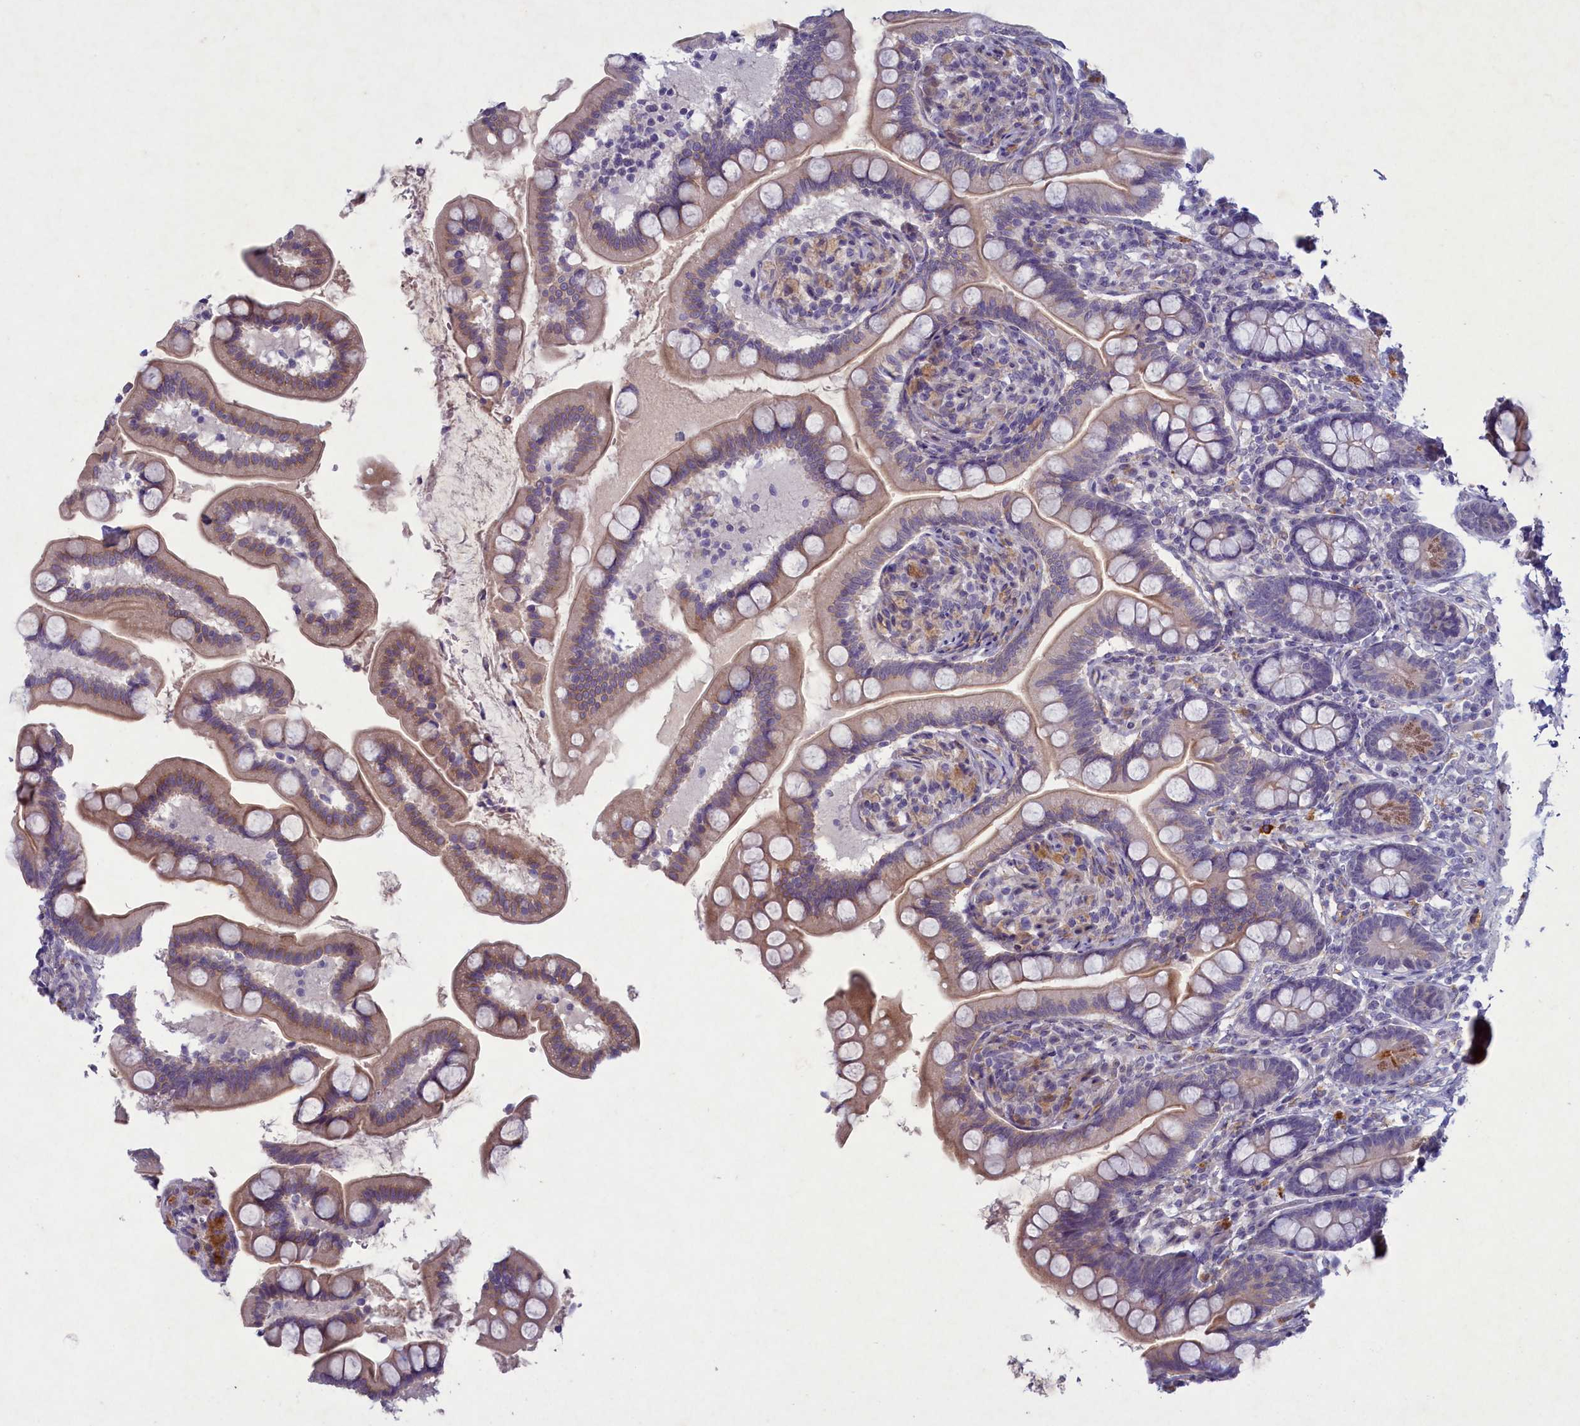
{"staining": {"intensity": "moderate", "quantity": ">75%", "location": "cytoplasmic/membranous"}, "tissue": "small intestine", "cell_type": "Glandular cells", "image_type": "normal", "snomed": [{"axis": "morphology", "description": "Normal tissue, NOS"}, {"axis": "topography", "description": "Small intestine"}], "caption": "About >75% of glandular cells in unremarkable small intestine reveal moderate cytoplasmic/membranous protein positivity as visualized by brown immunohistochemical staining.", "gene": "PLEKHG6", "patient": {"sex": "female", "age": 64}}